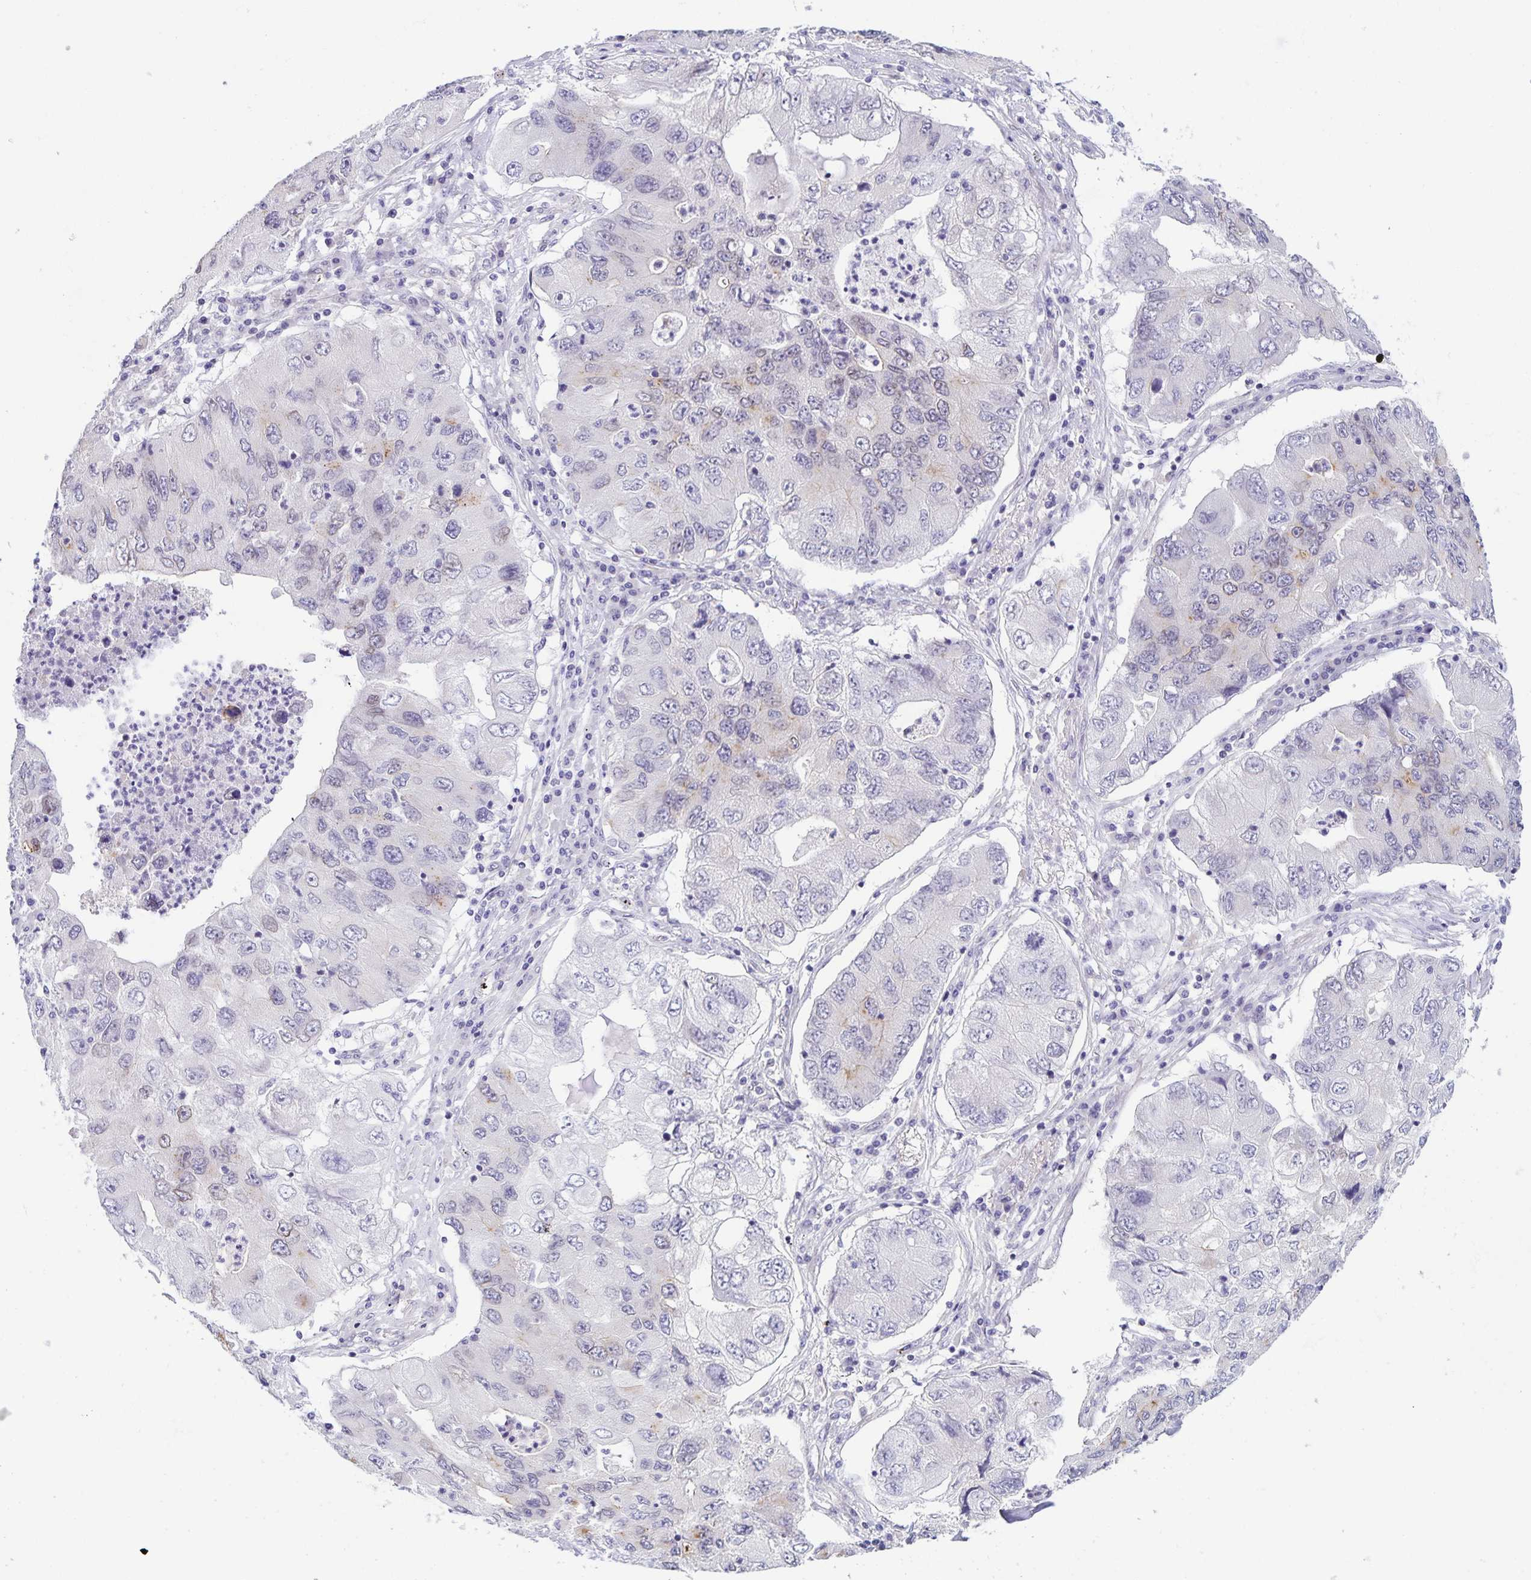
{"staining": {"intensity": "negative", "quantity": "none", "location": "none"}, "tissue": "lung cancer", "cell_type": "Tumor cells", "image_type": "cancer", "snomed": [{"axis": "morphology", "description": "Adenocarcinoma, NOS"}, {"axis": "morphology", "description": "Adenocarcinoma, metastatic, NOS"}, {"axis": "topography", "description": "Lymph node"}, {"axis": "topography", "description": "Lung"}], "caption": "This is an immunohistochemistry (IHC) photomicrograph of human lung adenocarcinoma. There is no expression in tumor cells.", "gene": "SYNE2", "patient": {"sex": "female", "age": 54}}